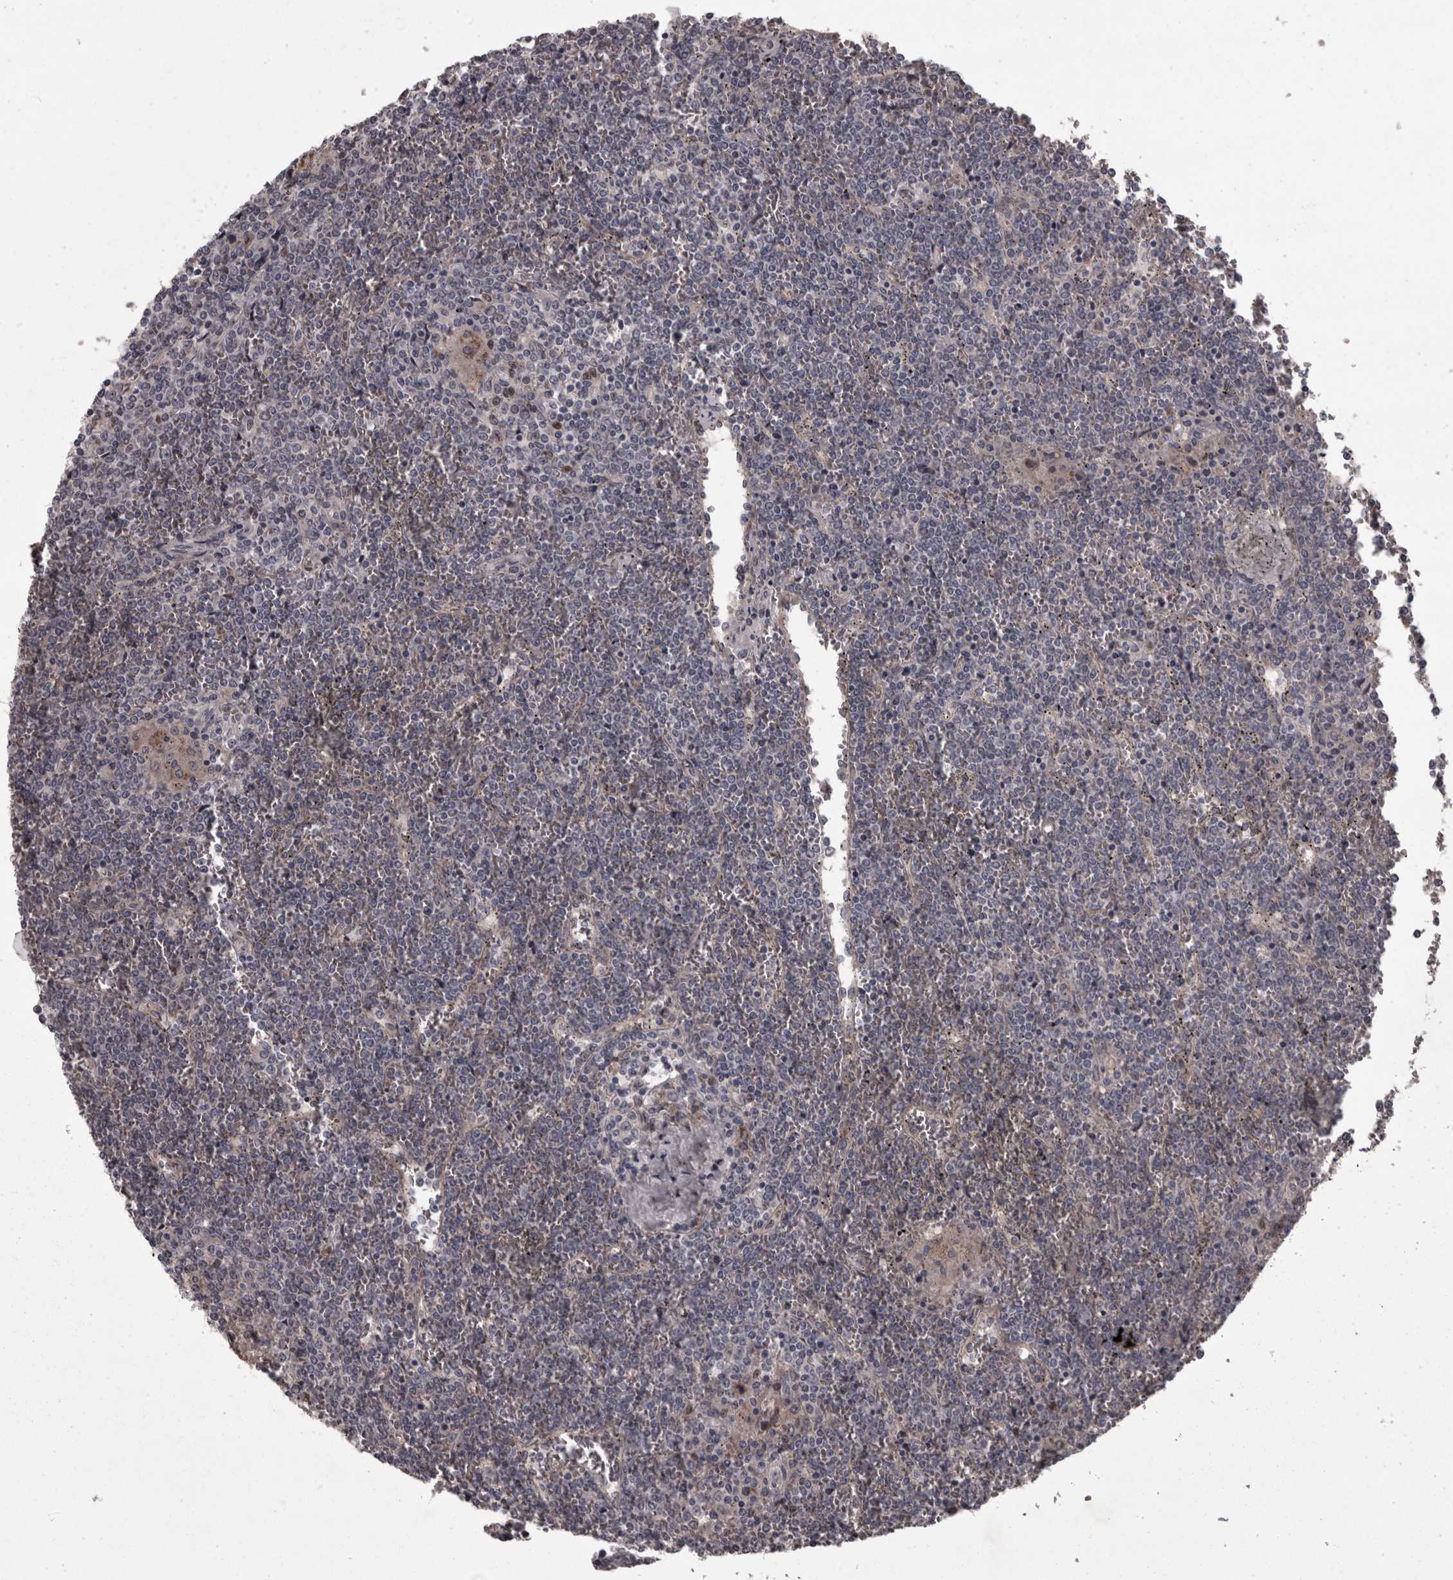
{"staining": {"intensity": "negative", "quantity": "none", "location": "none"}, "tissue": "lymphoma", "cell_type": "Tumor cells", "image_type": "cancer", "snomed": [{"axis": "morphology", "description": "Malignant lymphoma, non-Hodgkin's type, Low grade"}, {"axis": "topography", "description": "Spleen"}], "caption": "DAB (3,3'-diaminobenzidine) immunohistochemical staining of low-grade malignant lymphoma, non-Hodgkin's type reveals no significant expression in tumor cells.", "gene": "PCDH17", "patient": {"sex": "female", "age": 19}}